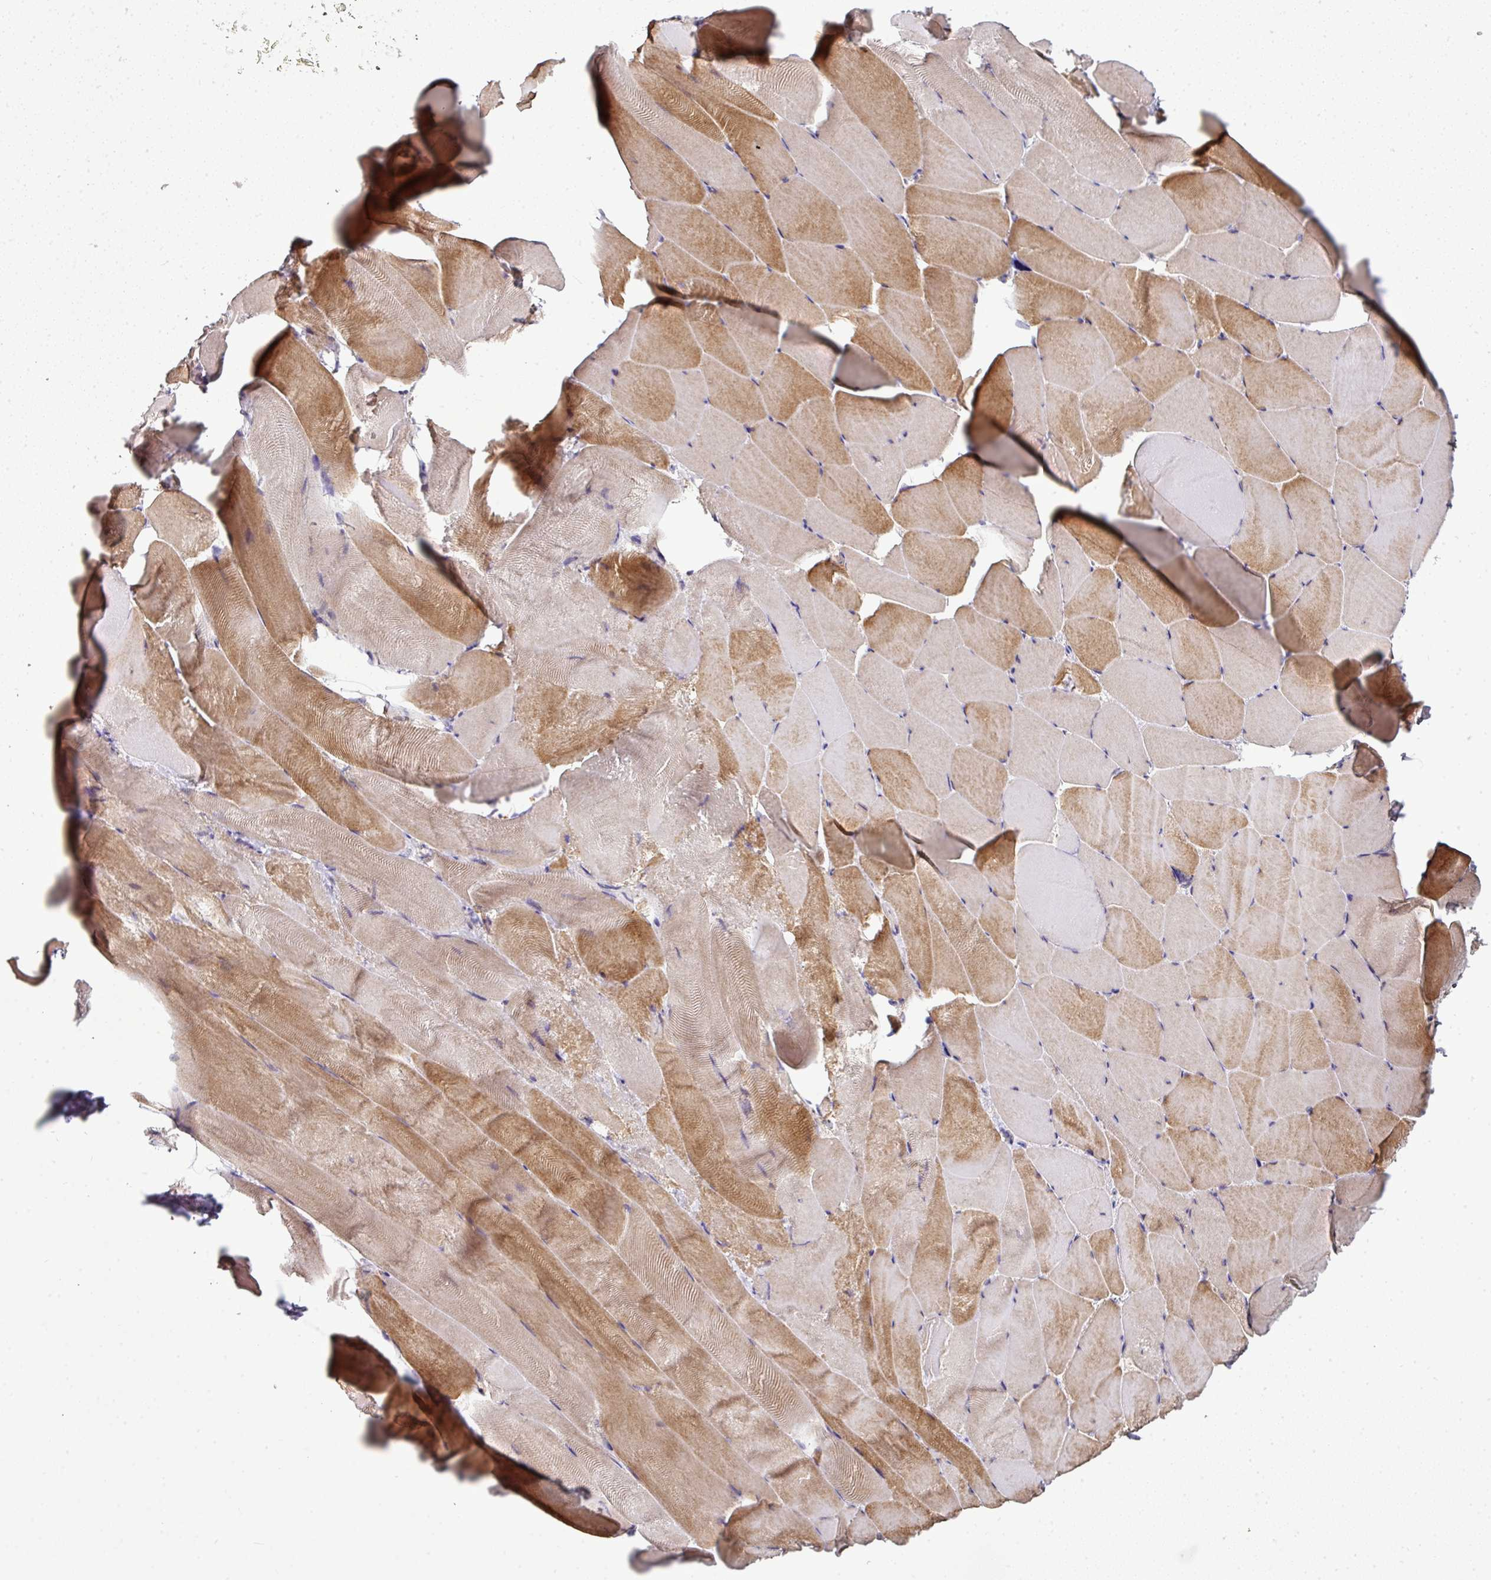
{"staining": {"intensity": "moderate", "quantity": "25%-75%", "location": "cytoplasmic/membranous"}, "tissue": "skeletal muscle", "cell_type": "Myocytes", "image_type": "normal", "snomed": [{"axis": "morphology", "description": "Normal tissue, NOS"}, {"axis": "topography", "description": "Skeletal muscle"}], "caption": "This photomicrograph displays immunohistochemistry staining of normal skeletal muscle, with medium moderate cytoplasmic/membranous expression in about 25%-75% of myocytes.", "gene": "GAN", "patient": {"sex": "female", "age": 64}}